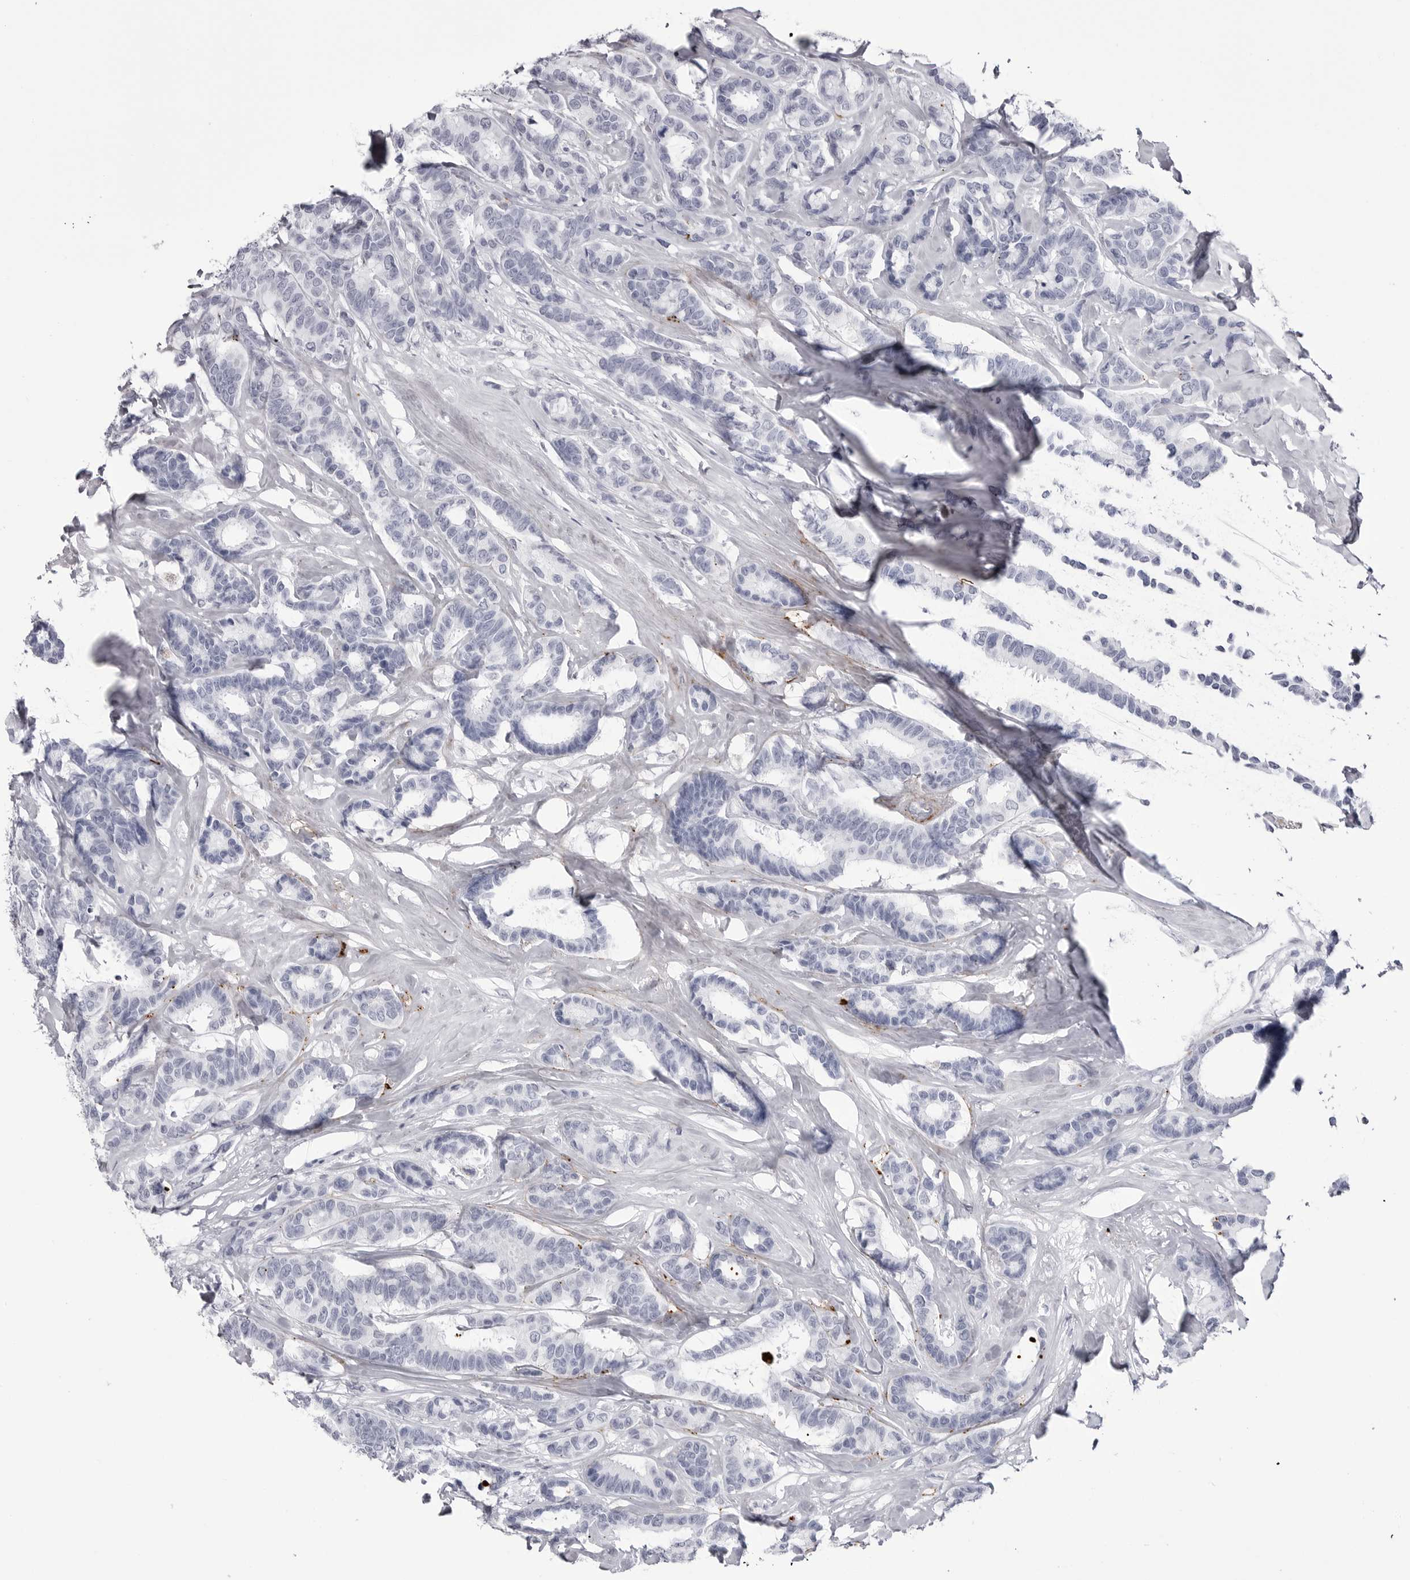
{"staining": {"intensity": "negative", "quantity": "none", "location": "none"}, "tissue": "breast cancer", "cell_type": "Tumor cells", "image_type": "cancer", "snomed": [{"axis": "morphology", "description": "Duct carcinoma"}, {"axis": "topography", "description": "Breast"}], "caption": "This photomicrograph is of breast cancer (intraductal carcinoma) stained with immunohistochemistry (IHC) to label a protein in brown with the nuclei are counter-stained blue. There is no staining in tumor cells.", "gene": "COL26A1", "patient": {"sex": "female", "age": 87}}